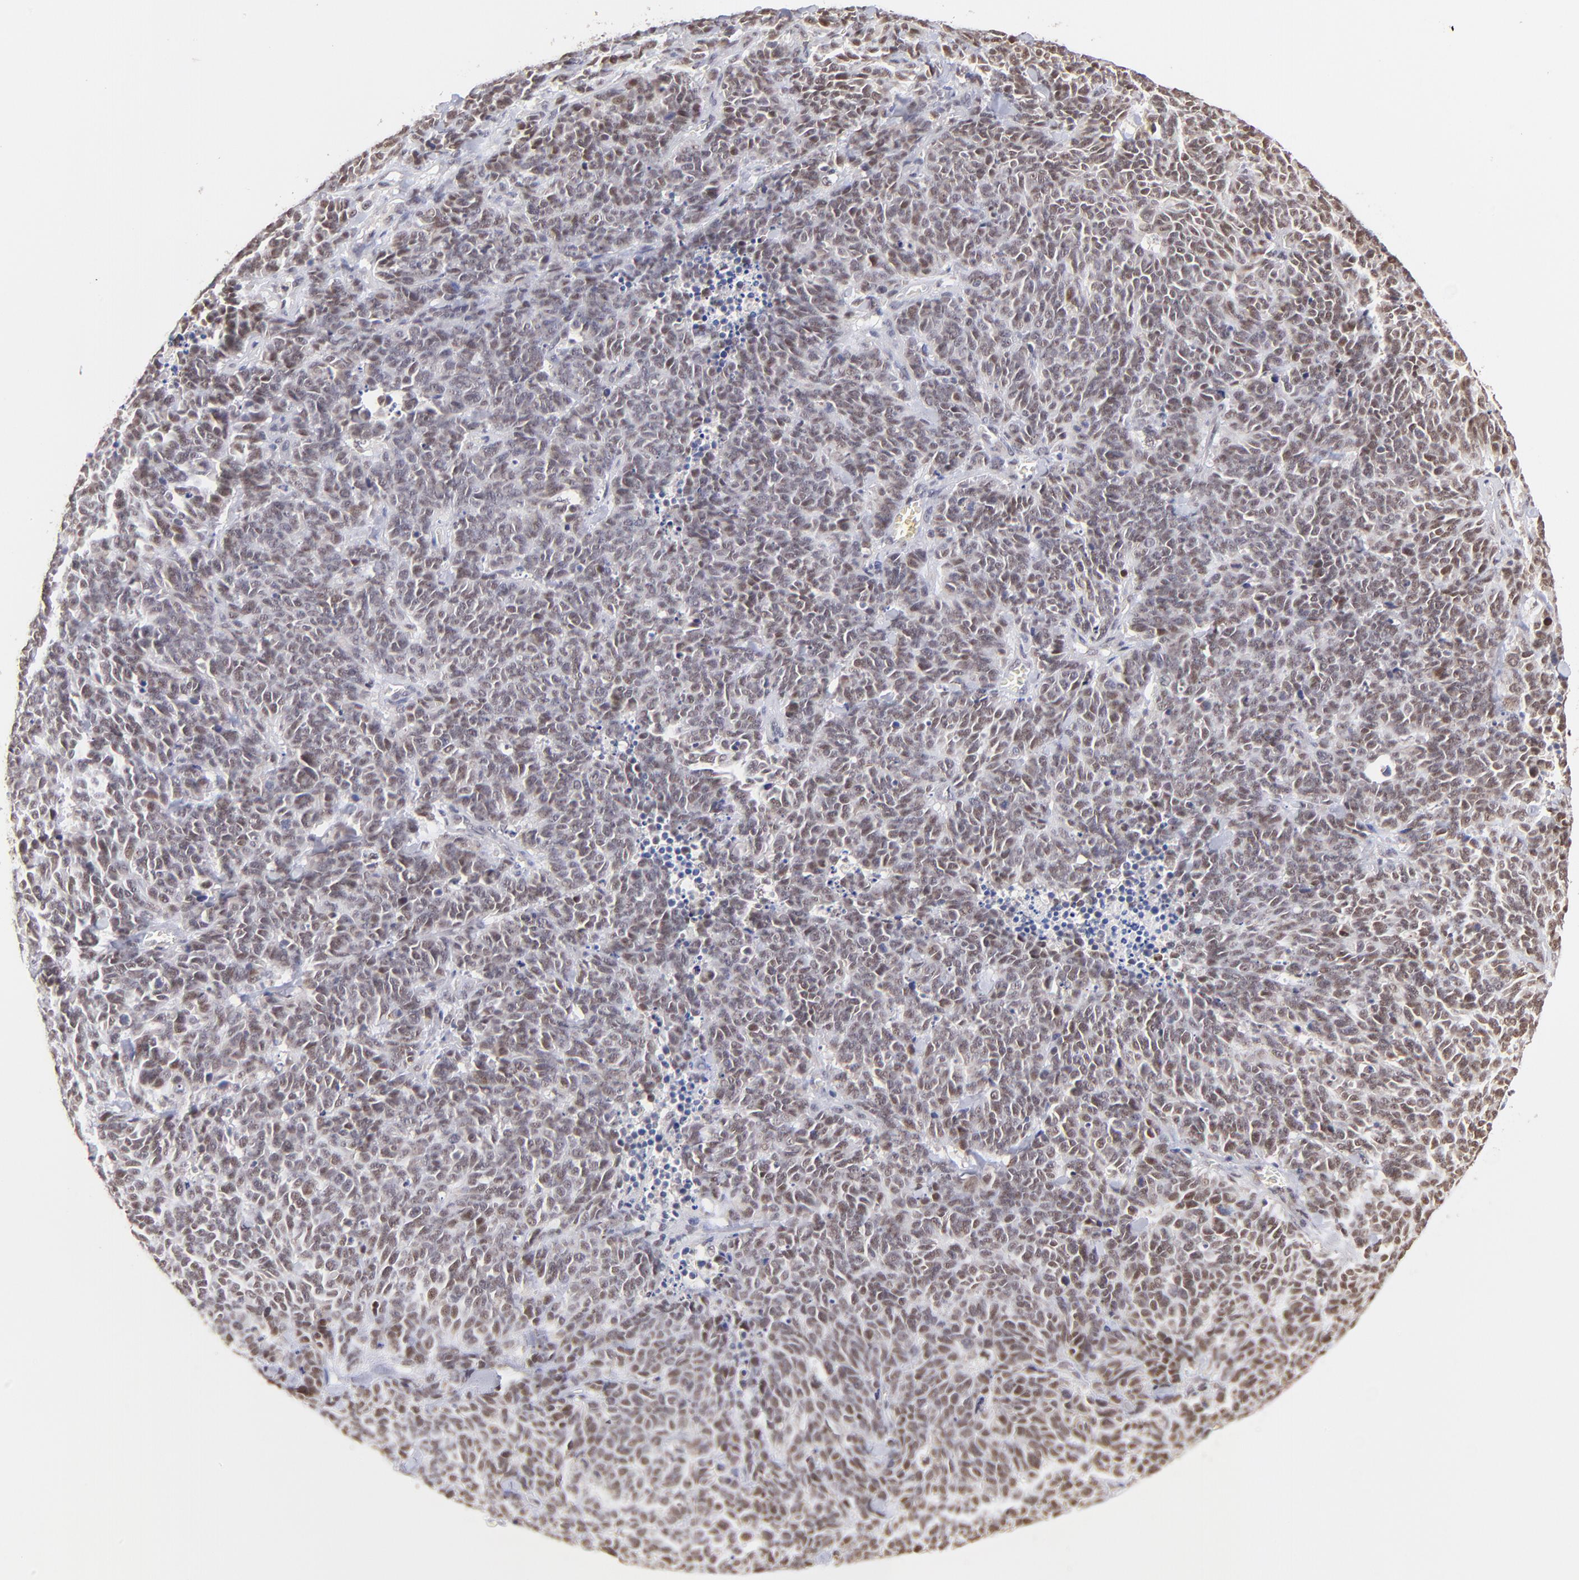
{"staining": {"intensity": "weak", "quantity": ">75%", "location": "nuclear"}, "tissue": "lung cancer", "cell_type": "Tumor cells", "image_type": "cancer", "snomed": [{"axis": "morphology", "description": "Neoplasm, malignant, NOS"}, {"axis": "topography", "description": "Lung"}], "caption": "DAB (3,3'-diaminobenzidine) immunohistochemical staining of human lung cancer (neoplasm (malignant)) demonstrates weak nuclear protein expression in approximately >75% of tumor cells.", "gene": "ZNF670", "patient": {"sex": "female", "age": 58}}